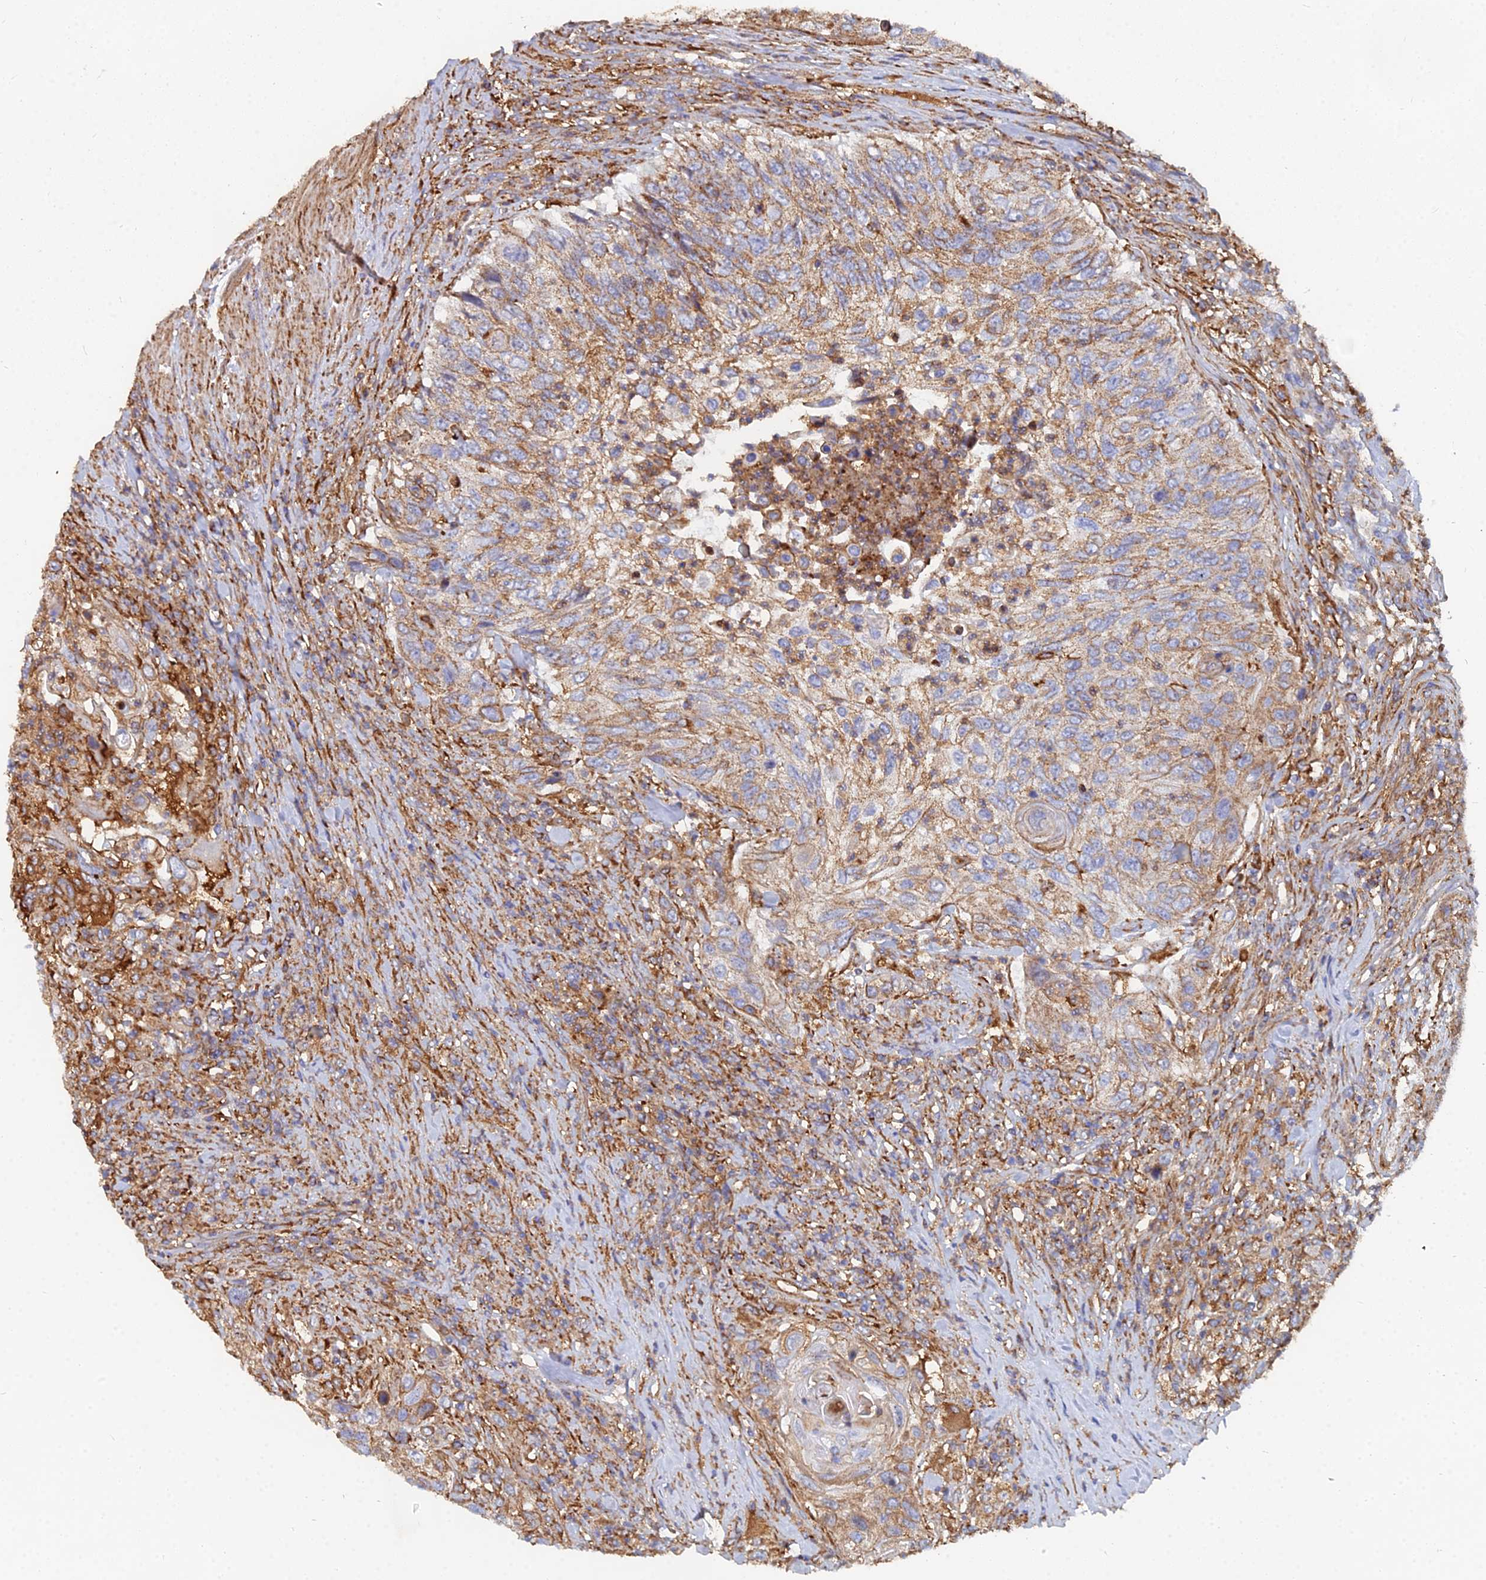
{"staining": {"intensity": "moderate", "quantity": ">75%", "location": "cytoplasmic/membranous"}, "tissue": "urothelial cancer", "cell_type": "Tumor cells", "image_type": "cancer", "snomed": [{"axis": "morphology", "description": "Urothelial carcinoma, High grade"}, {"axis": "topography", "description": "Urinary bladder"}], "caption": "A histopathology image of urothelial cancer stained for a protein exhibits moderate cytoplasmic/membranous brown staining in tumor cells.", "gene": "GPR42", "patient": {"sex": "female", "age": 60}}